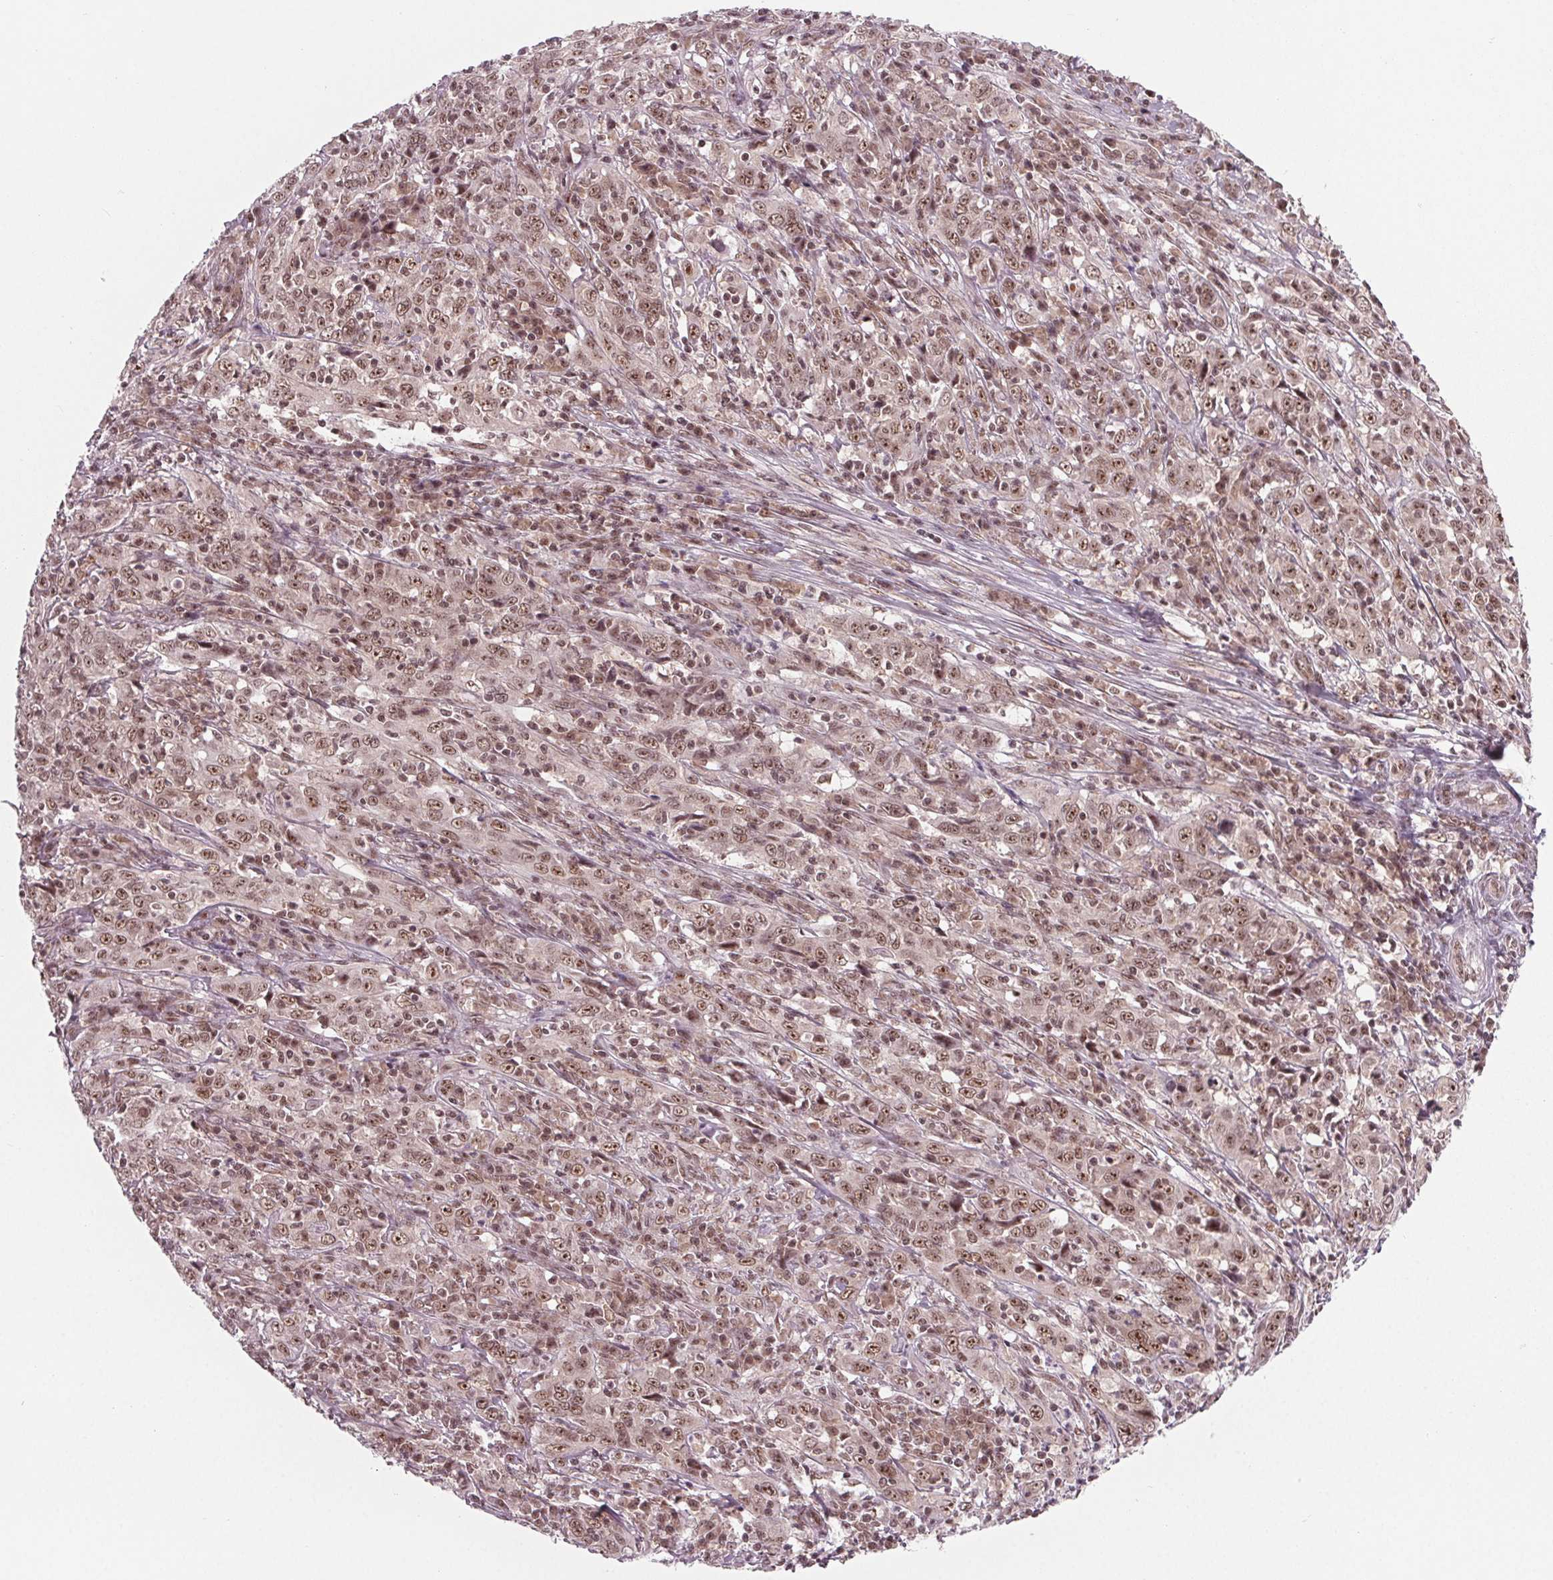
{"staining": {"intensity": "moderate", "quantity": ">75%", "location": "nuclear"}, "tissue": "cervical cancer", "cell_type": "Tumor cells", "image_type": "cancer", "snomed": [{"axis": "morphology", "description": "Squamous cell carcinoma, NOS"}, {"axis": "topography", "description": "Cervix"}], "caption": "IHC histopathology image of human squamous cell carcinoma (cervical) stained for a protein (brown), which reveals medium levels of moderate nuclear positivity in approximately >75% of tumor cells.", "gene": "DDX41", "patient": {"sex": "female", "age": 46}}